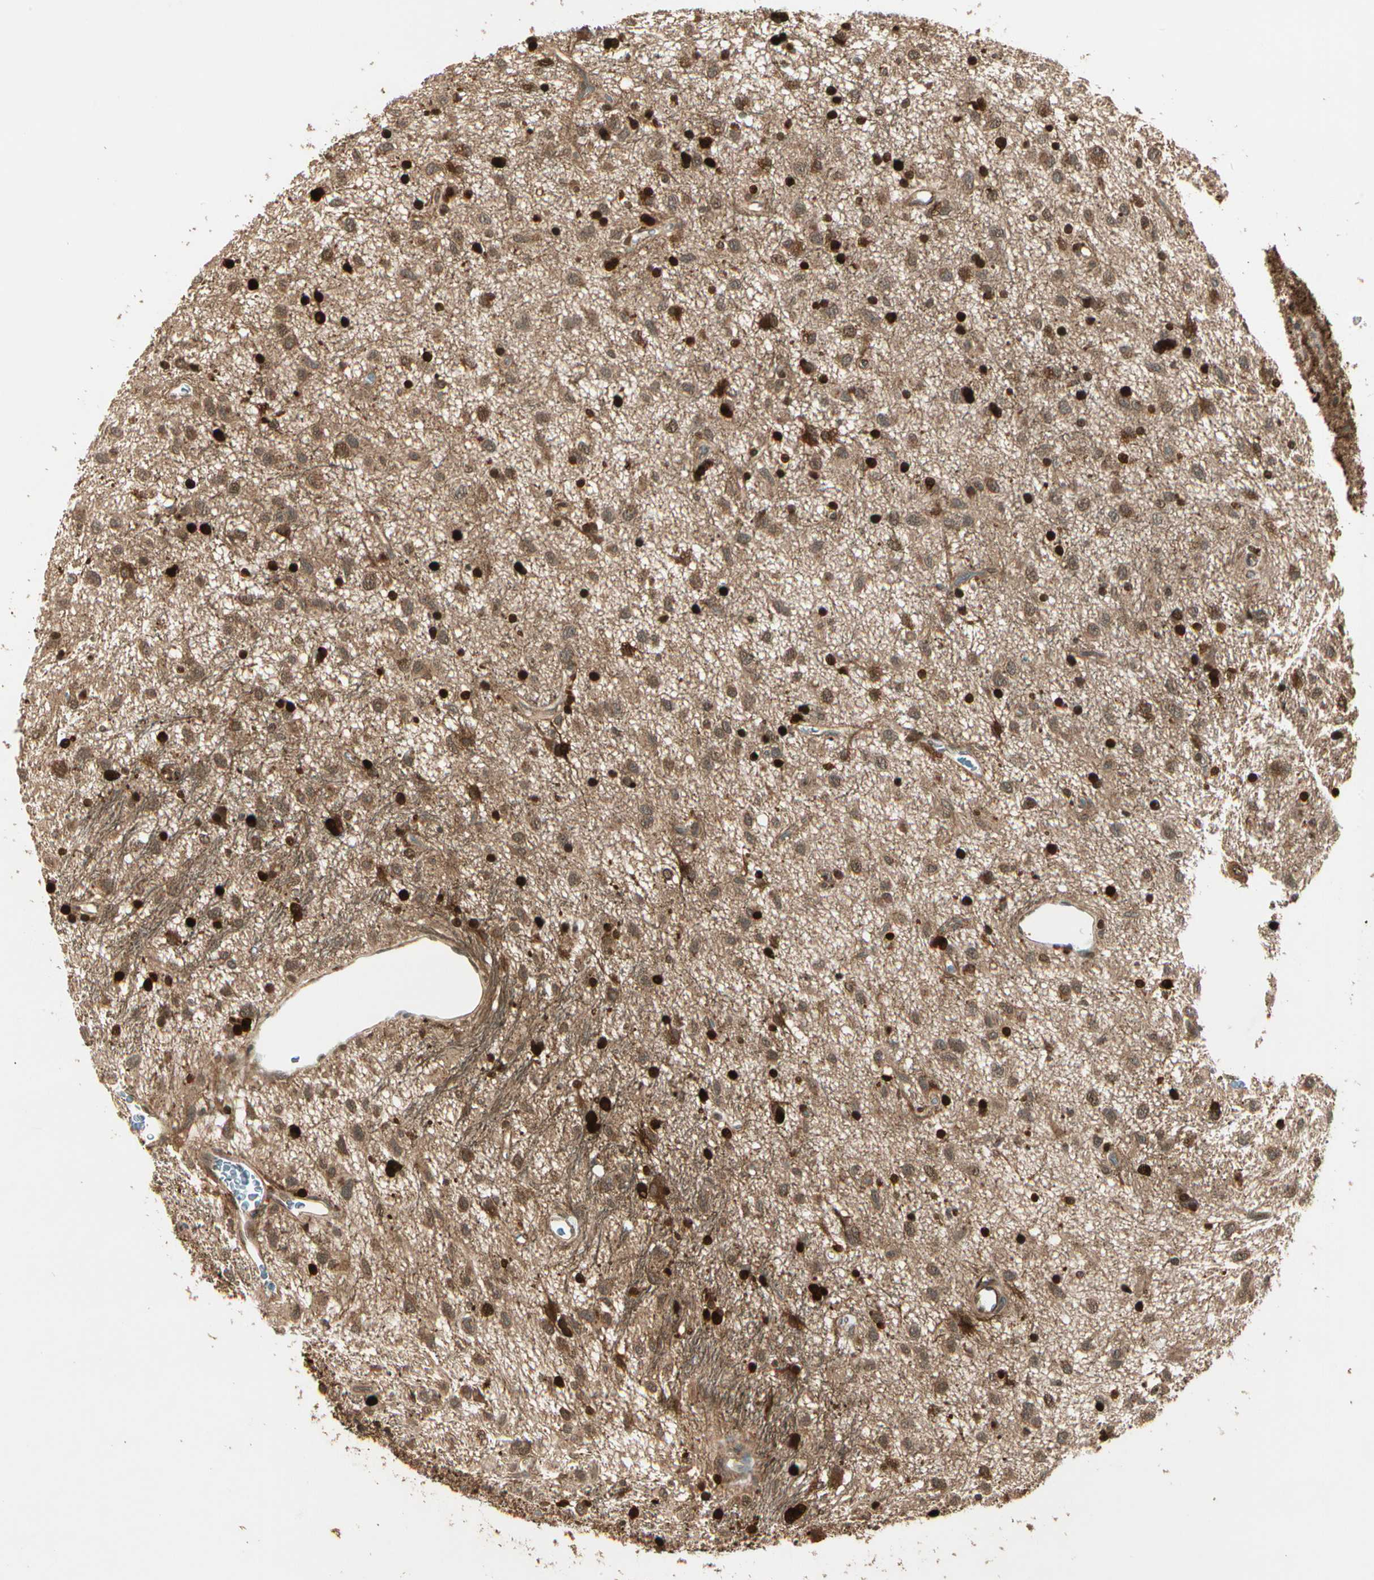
{"staining": {"intensity": "strong", "quantity": ">75%", "location": "cytoplasmic/membranous,nuclear"}, "tissue": "glioma", "cell_type": "Tumor cells", "image_type": "cancer", "snomed": [{"axis": "morphology", "description": "Glioma, malignant, Low grade"}, {"axis": "topography", "description": "Brain"}], "caption": "Strong cytoplasmic/membranous and nuclear protein positivity is appreciated in approximately >75% of tumor cells in malignant low-grade glioma. The protein is stained brown, and the nuclei are stained in blue (DAB (3,3'-diaminobenzidine) IHC with brightfield microscopy, high magnification).", "gene": "GLUL", "patient": {"sex": "male", "age": 77}}